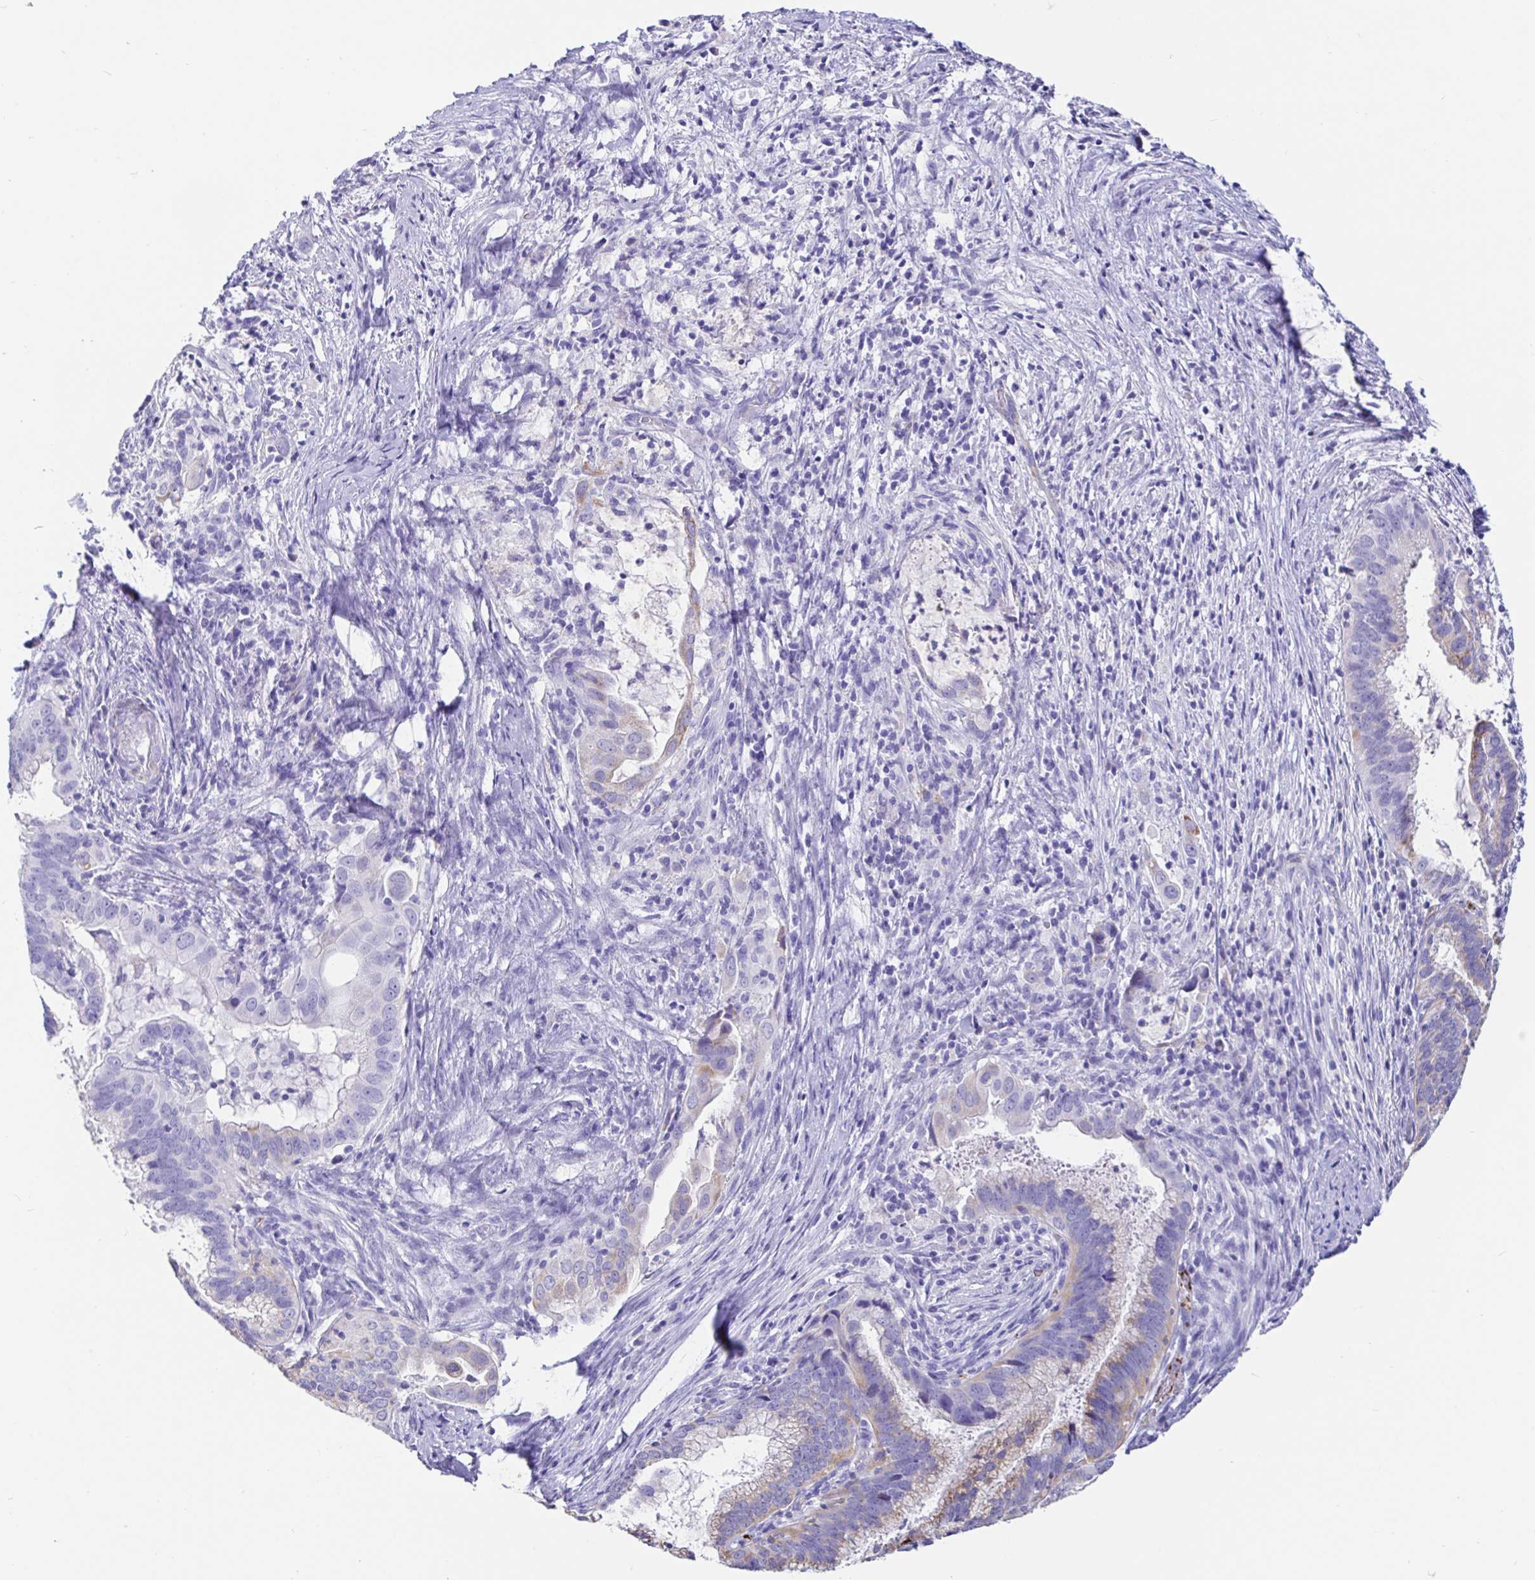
{"staining": {"intensity": "weak", "quantity": "25%-75%", "location": "cytoplasmic/membranous"}, "tissue": "cervical cancer", "cell_type": "Tumor cells", "image_type": "cancer", "snomed": [{"axis": "morphology", "description": "Adenocarcinoma, NOS"}, {"axis": "topography", "description": "Cervix"}], "caption": "This image exhibits cervical cancer stained with IHC to label a protein in brown. The cytoplasmic/membranous of tumor cells show weak positivity for the protein. Nuclei are counter-stained blue.", "gene": "MAOA", "patient": {"sex": "female", "age": 56}}